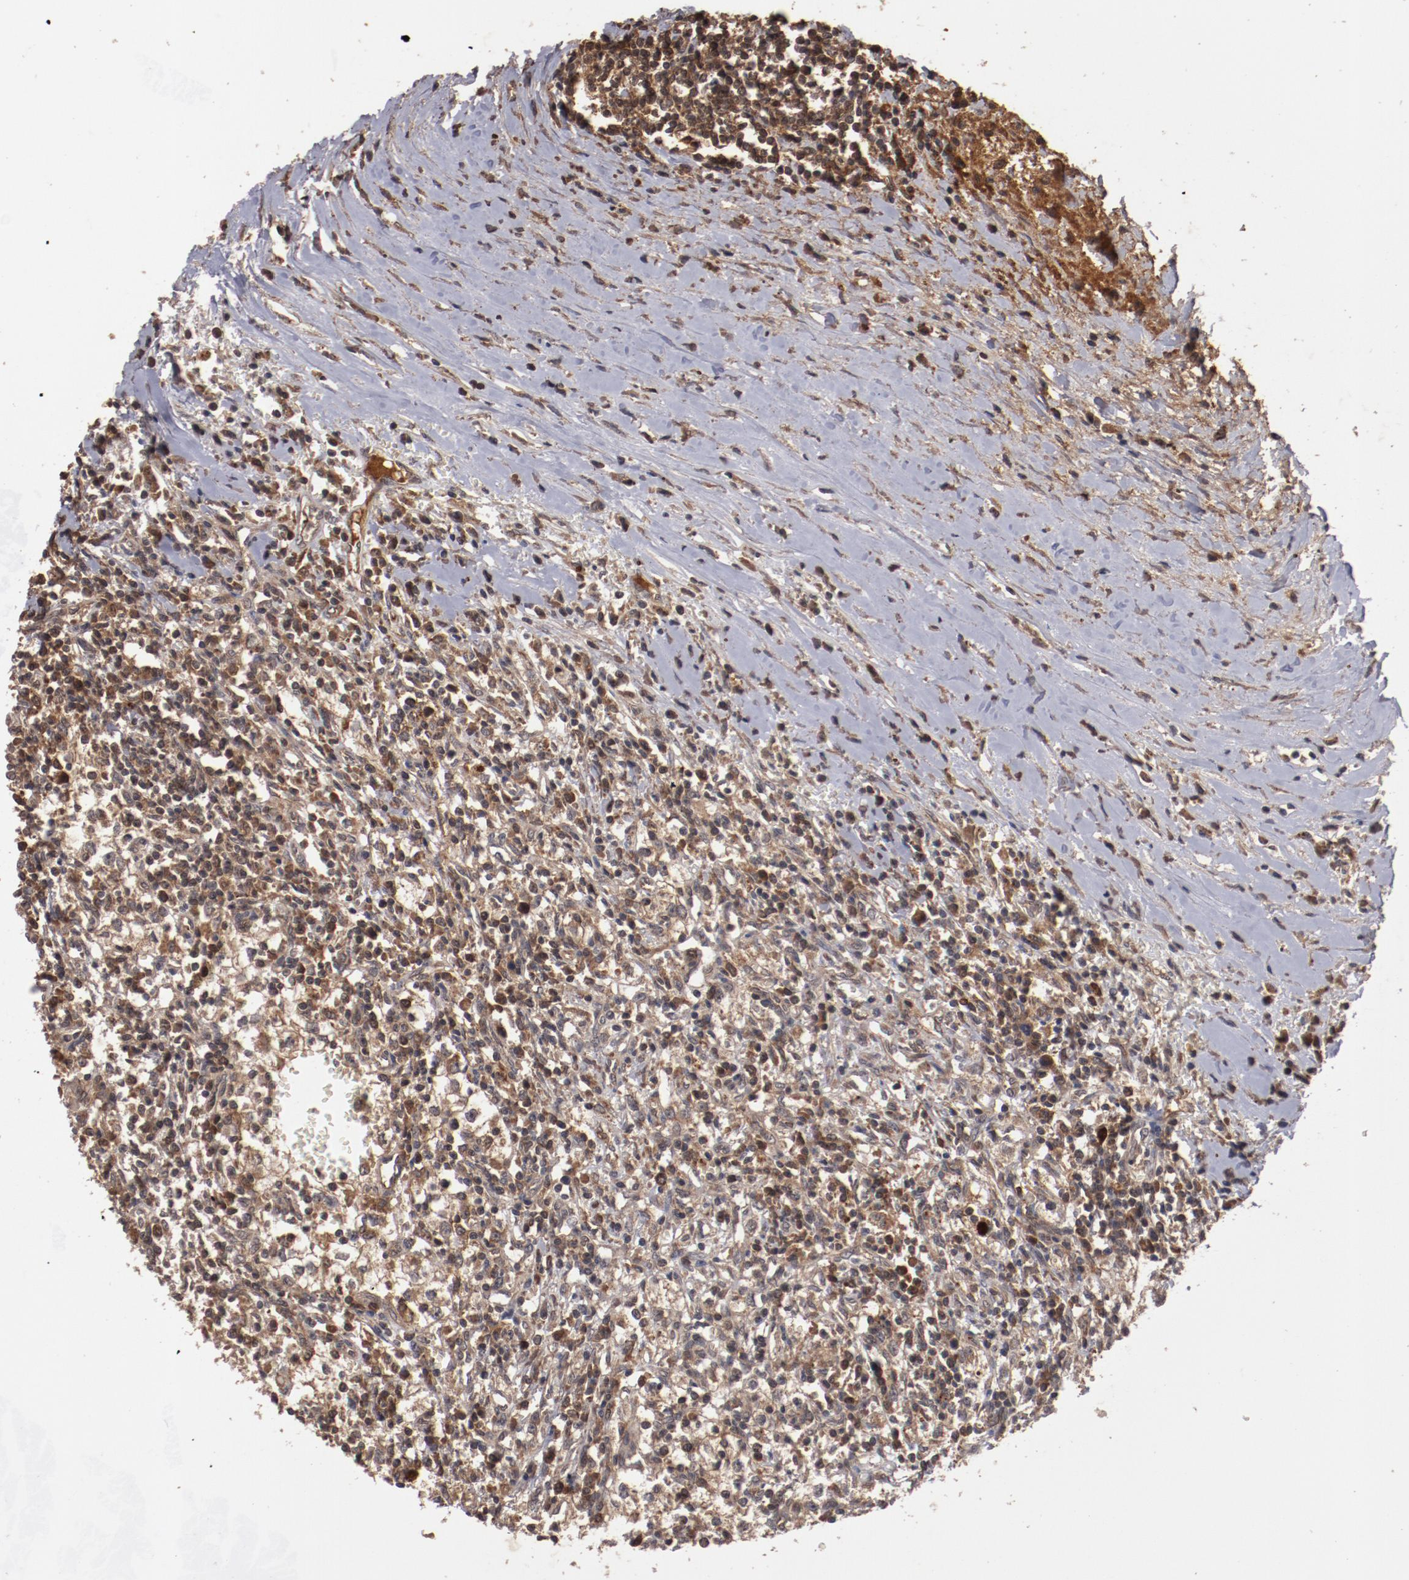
{"staining": {"intensity": "strong", "quantity": ">75%", "location": "cytoplasmic/membranous"}, "tissue": "renal cancer", "cell_type": "Tumor cells", "image_type": "cancer", "snomed": [{"axis": "morphology", "description": "Adenocarcinoma, NOS"}, {"axis": "topography", "description": "Kidney"}], "caption": "Brown immunohistochemical staining in renal cancer reveals strong cytoplasmic/membranous expression in about >75% of tumor cells.", "gene": "TENM1", "patient": {"sex": "male", "age": 82}}